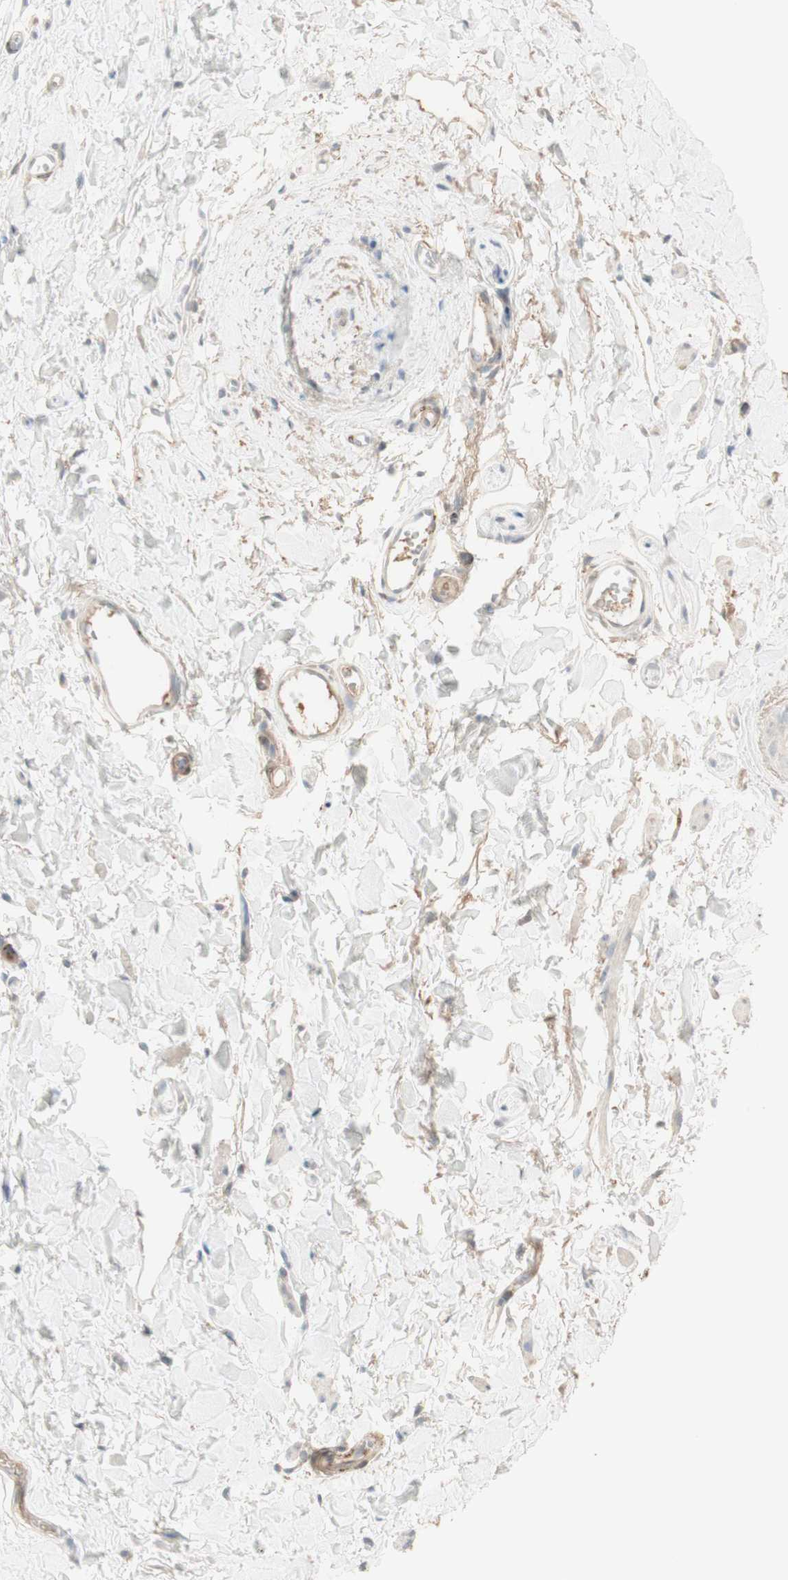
{"staining": {"intensity": "negative", "quantity": "none", "location": "none"}, "tissue": "skin", "cell_type": "Epidermal cells", "image_type": "normal", "snomed": [{"axis": "morphology", "description": "Normal tissue, NOS"}, {"axis": "morphology", "description": "Inflammation, NOS"}, {"axis": "topography", "description": "Vulva"}], "caption": "This is an IHC photomicrograph of unremarkable human skin. There is no expression in epidermal cells.", "gene": "MUC3A", "patient": {"sex": "female", "age": 84}}